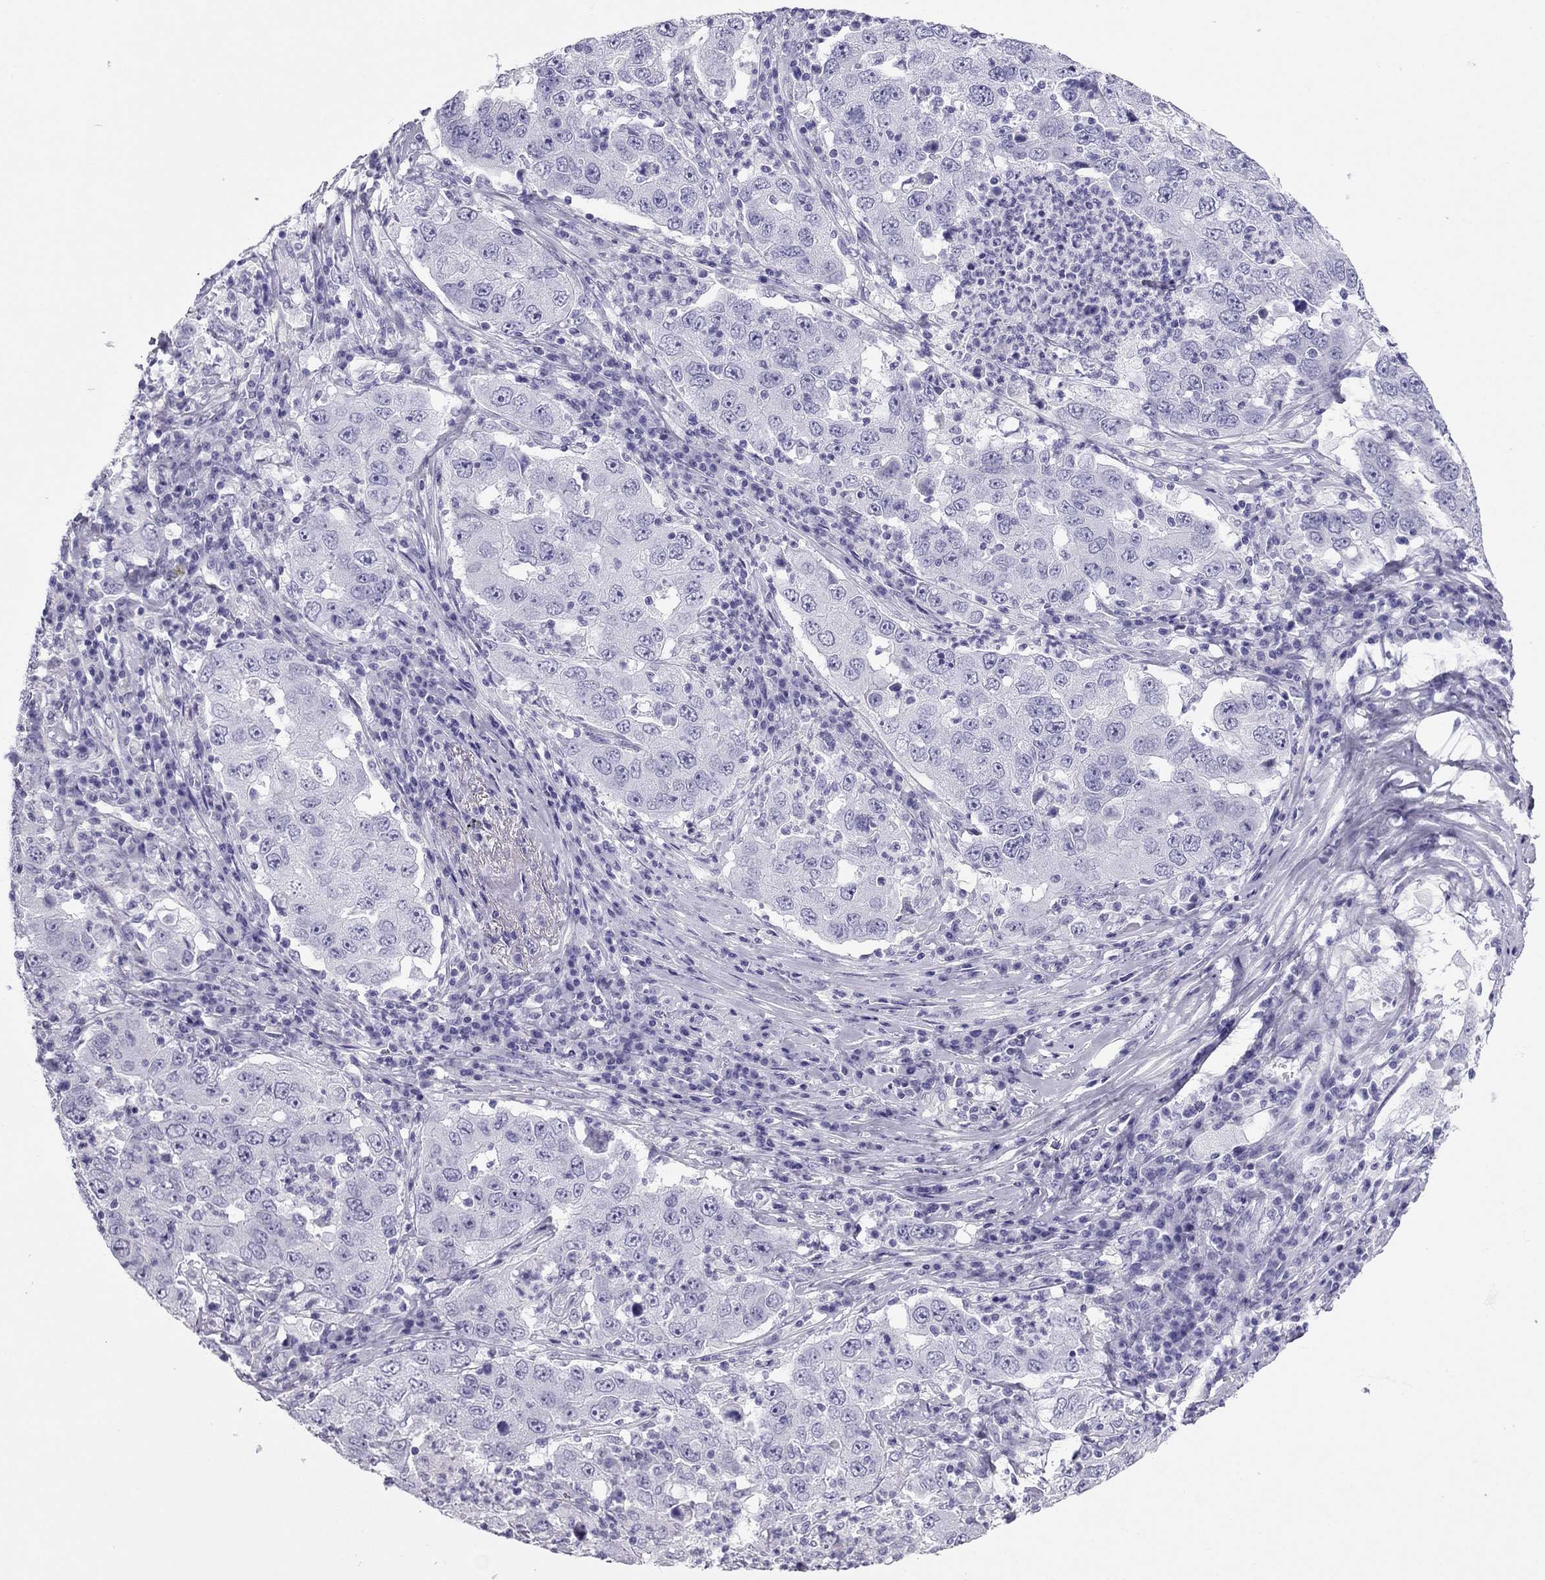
{"staining": {"intensity": "negative", "quantity": "none", "location": "none"}, "tissue": "lung cancer", "cell_type": "Tumor cells", "image_type": "cancer", "snomed": [{"axis": "morphology", "description": "Adenocarcinoma, NOS"}, {"axis": "topography", "description": "Lung"}], "caption": "Human lung cancer (adenocarcinoma) stained for a protein using immunohistochemistry displays no staining in tumor cells.", "gene": "PDE6A", "patient": {"sex": "male", "age": 73}}